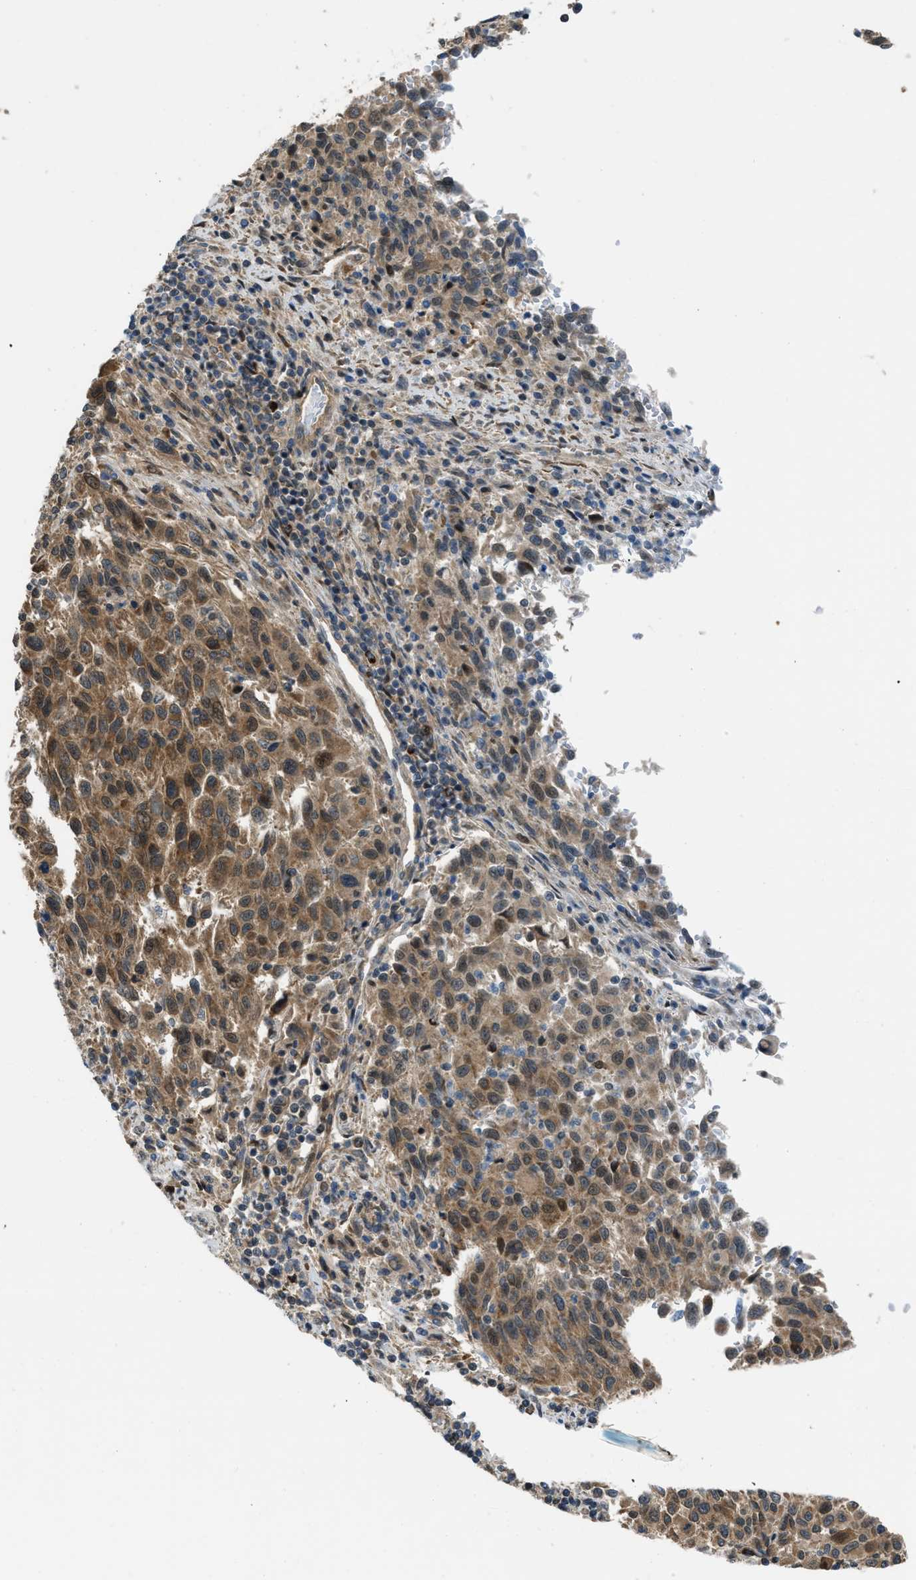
{"staining": {"intensity": "moderate", "quantity": ">75%", "location": "cytoplasmic/membranous"}, "tissue": "melanoma", "cell_type": "Tumor cells", "image_type": "cancer", "snomed": [{"axis": "morphology", "description": "Malignant melanoma, Metastatic site"}, {"axis": "topography", "description": "Lymph node"}], "caption": "The immunohistochemical stain highlights moderate cytoplasmic/membranous positivity in tumor cells of melanoma tissue.", "gene": "SESN2", "patient": {"sex": "male", "age": 61}}